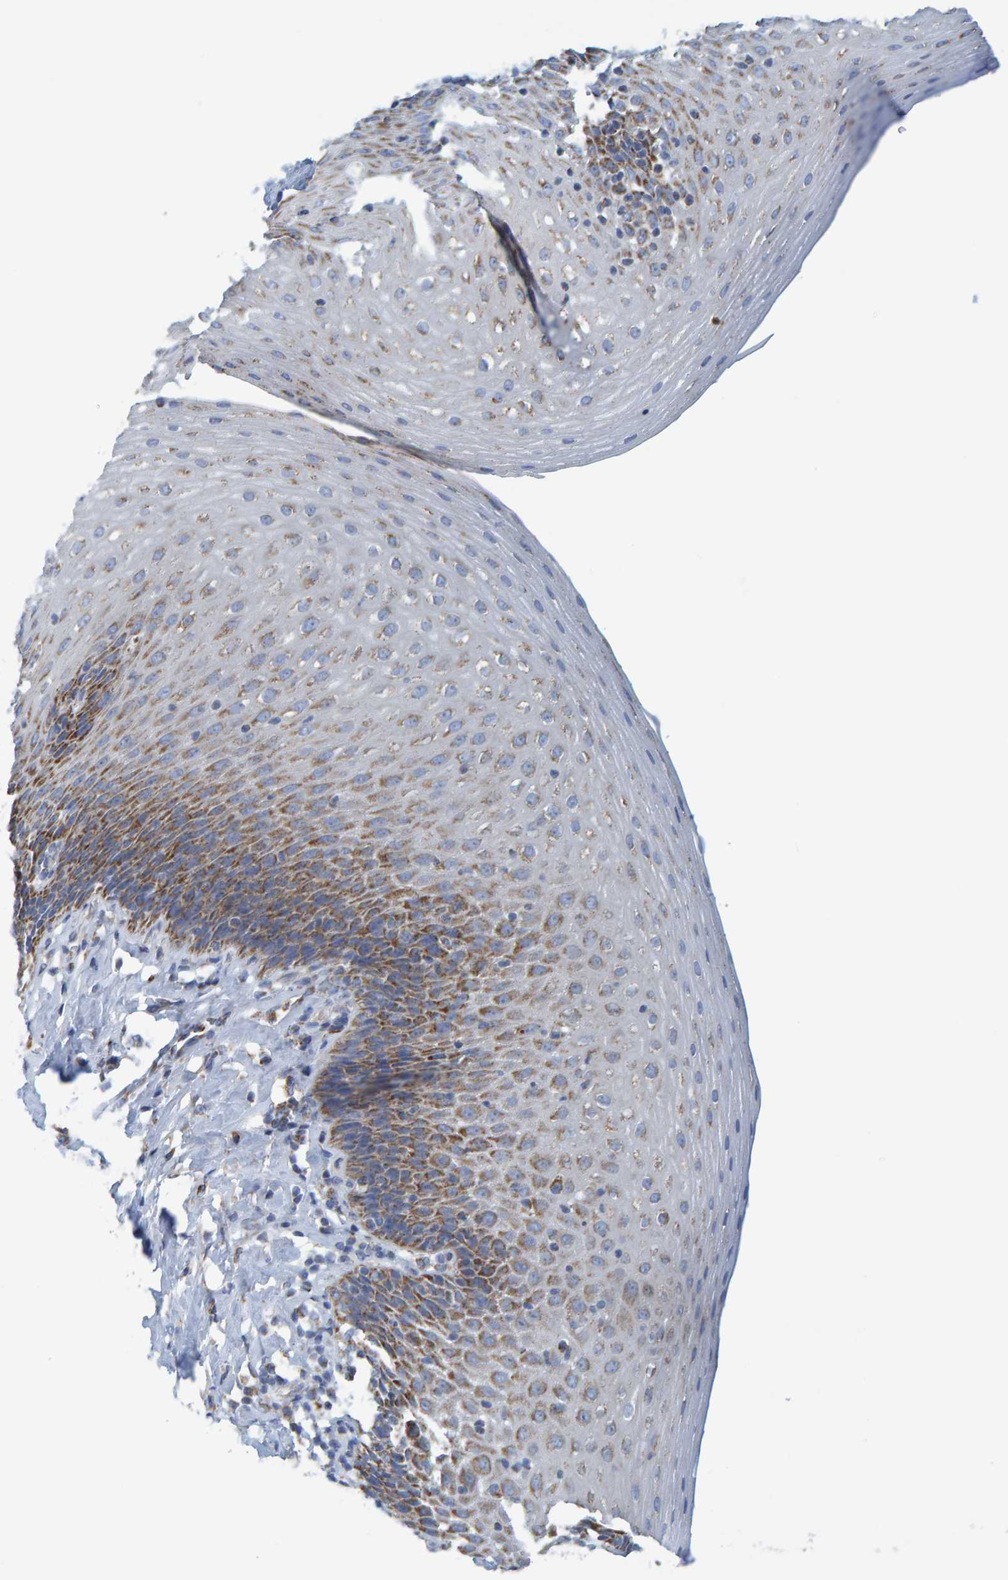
{"staining": {"intensity": "moderate", "quantity": "25%-75%", "location": "cytoplasmic/membranous"}, "tissue": "esophagus", "cell_type": "Squamous epithelial cells", "image_type": "normal", "snomed": [{"axis": "morphology", "description": "Normal tissue, NOS"}, {"axis": "topography", "description": "Esophagus"}], "caption": "Immunohistochemical staining of normal esophagus exhibits medium levels of moderate cytoplasmic/membranous staining in approximately 25%-75% of squamous epithelial cells. (DAB = brown stain, brightfield microscopy at high magnification).", "gene": "MRPS7", "patient": {"sex": "female", "age": 61}}